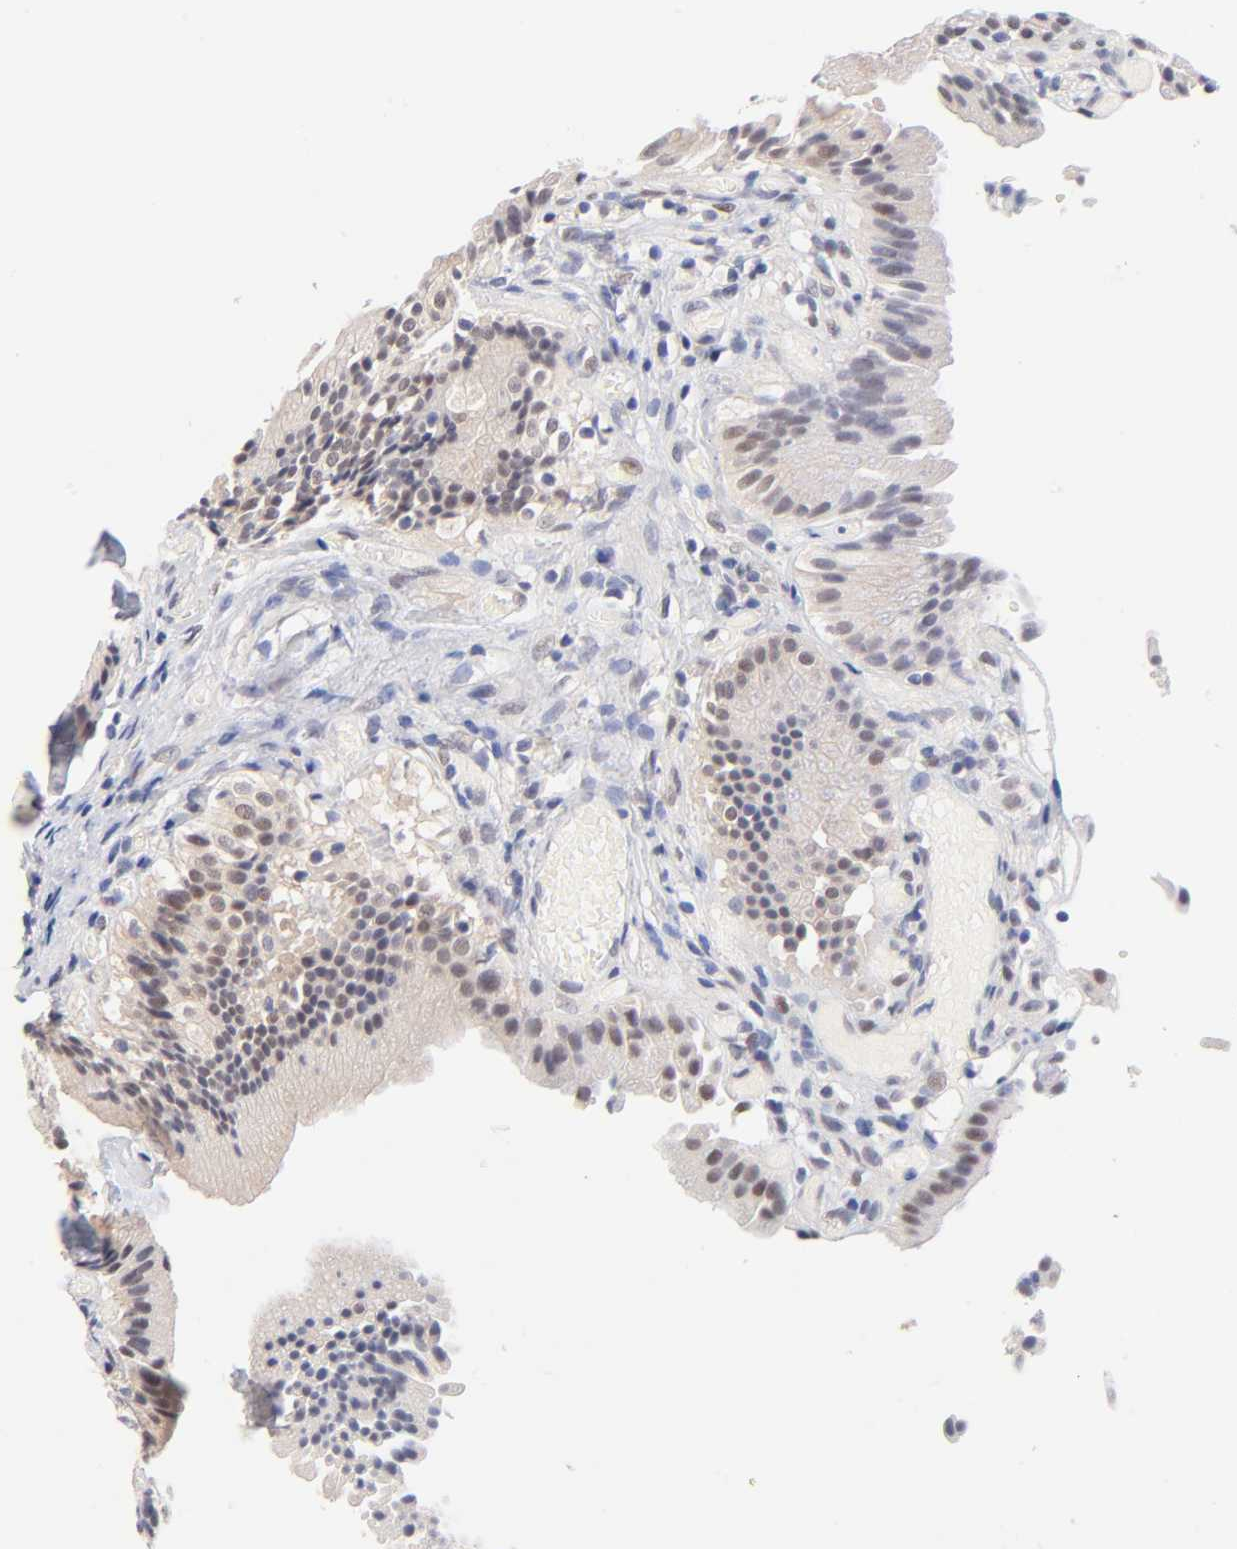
{"staining": {"intensity": "weak", "quantity": "25%-75%", "location": "cytoplasmic/membranous,nuclear"}, "tissue": "gallbladder", "cell_type": "Glandular cells", "image_type": "normal", "snomed": [{"axis": "morphology", "description": "Normal tissue, NOS"}, {"axis": "topography", "description": "Gallbladder"}], "caption": "A brown stain labels weak cytoplasmic/membranous,nuclear positivity of a protein in glandular cells of unremarkable gallbladder. The protein of interest is shown in brown color, while the nuclei are stained blue.", "gene": "TXNL1", "patient": {"sex": "male", "age": 65}}